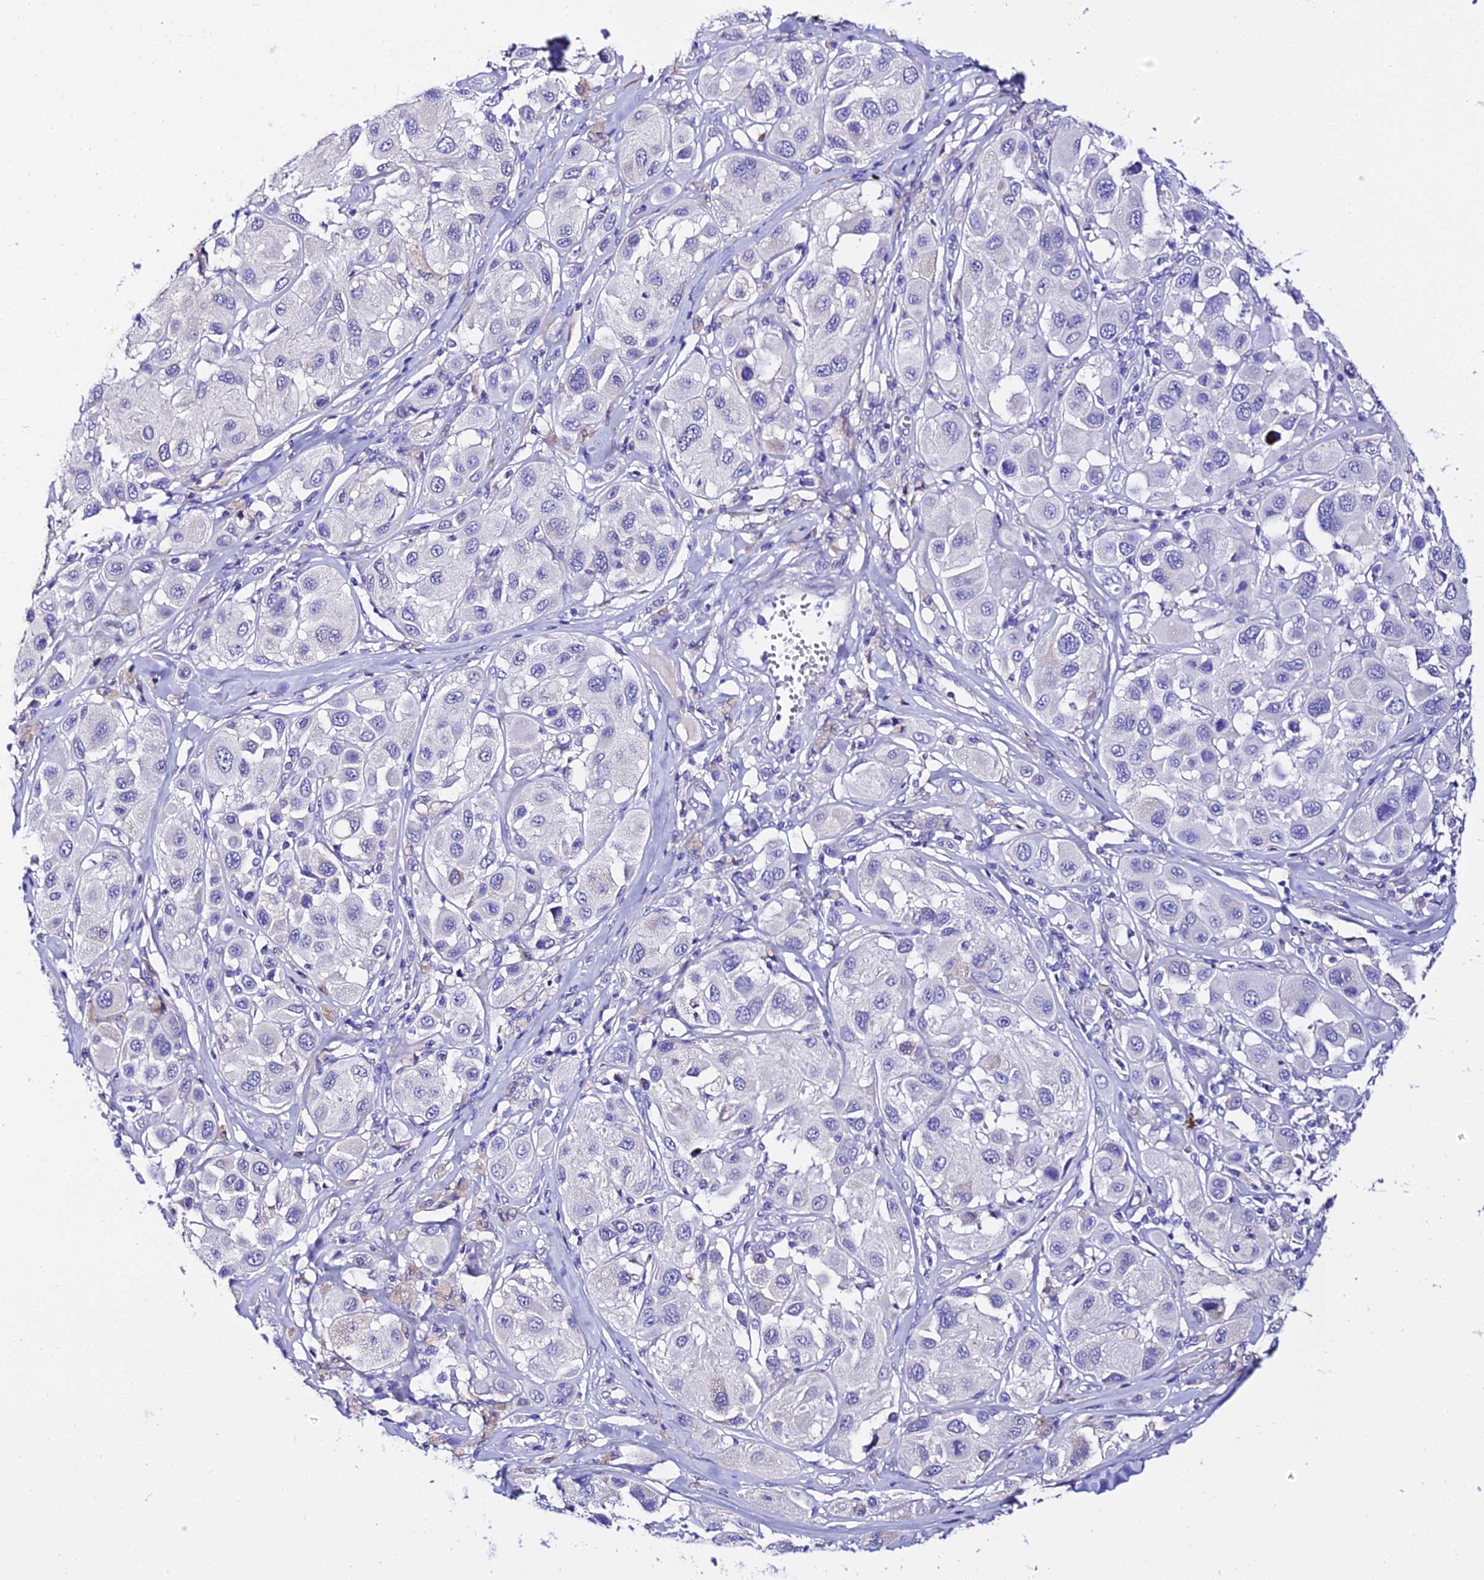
{"staining": {"intensity": "negative", "quantity": "none", "location": "none"}, "tissue": "melanoma", "cell_type": "Tumor cells", "image_type": "cancer", "snomed": [{"axis": "morphology", "description": "Malignant melanoma, Metastatic site"}, {"axis": "topography", "description": "Skin"}], "caption": "Immunohistochemistry image of human malignant melanoma (metastatic site) stained for a protein (brown), which reveals no positivity in tumor cells.", "gene": "TMEM117", "patient": {"sex": "male", "age": 41}}